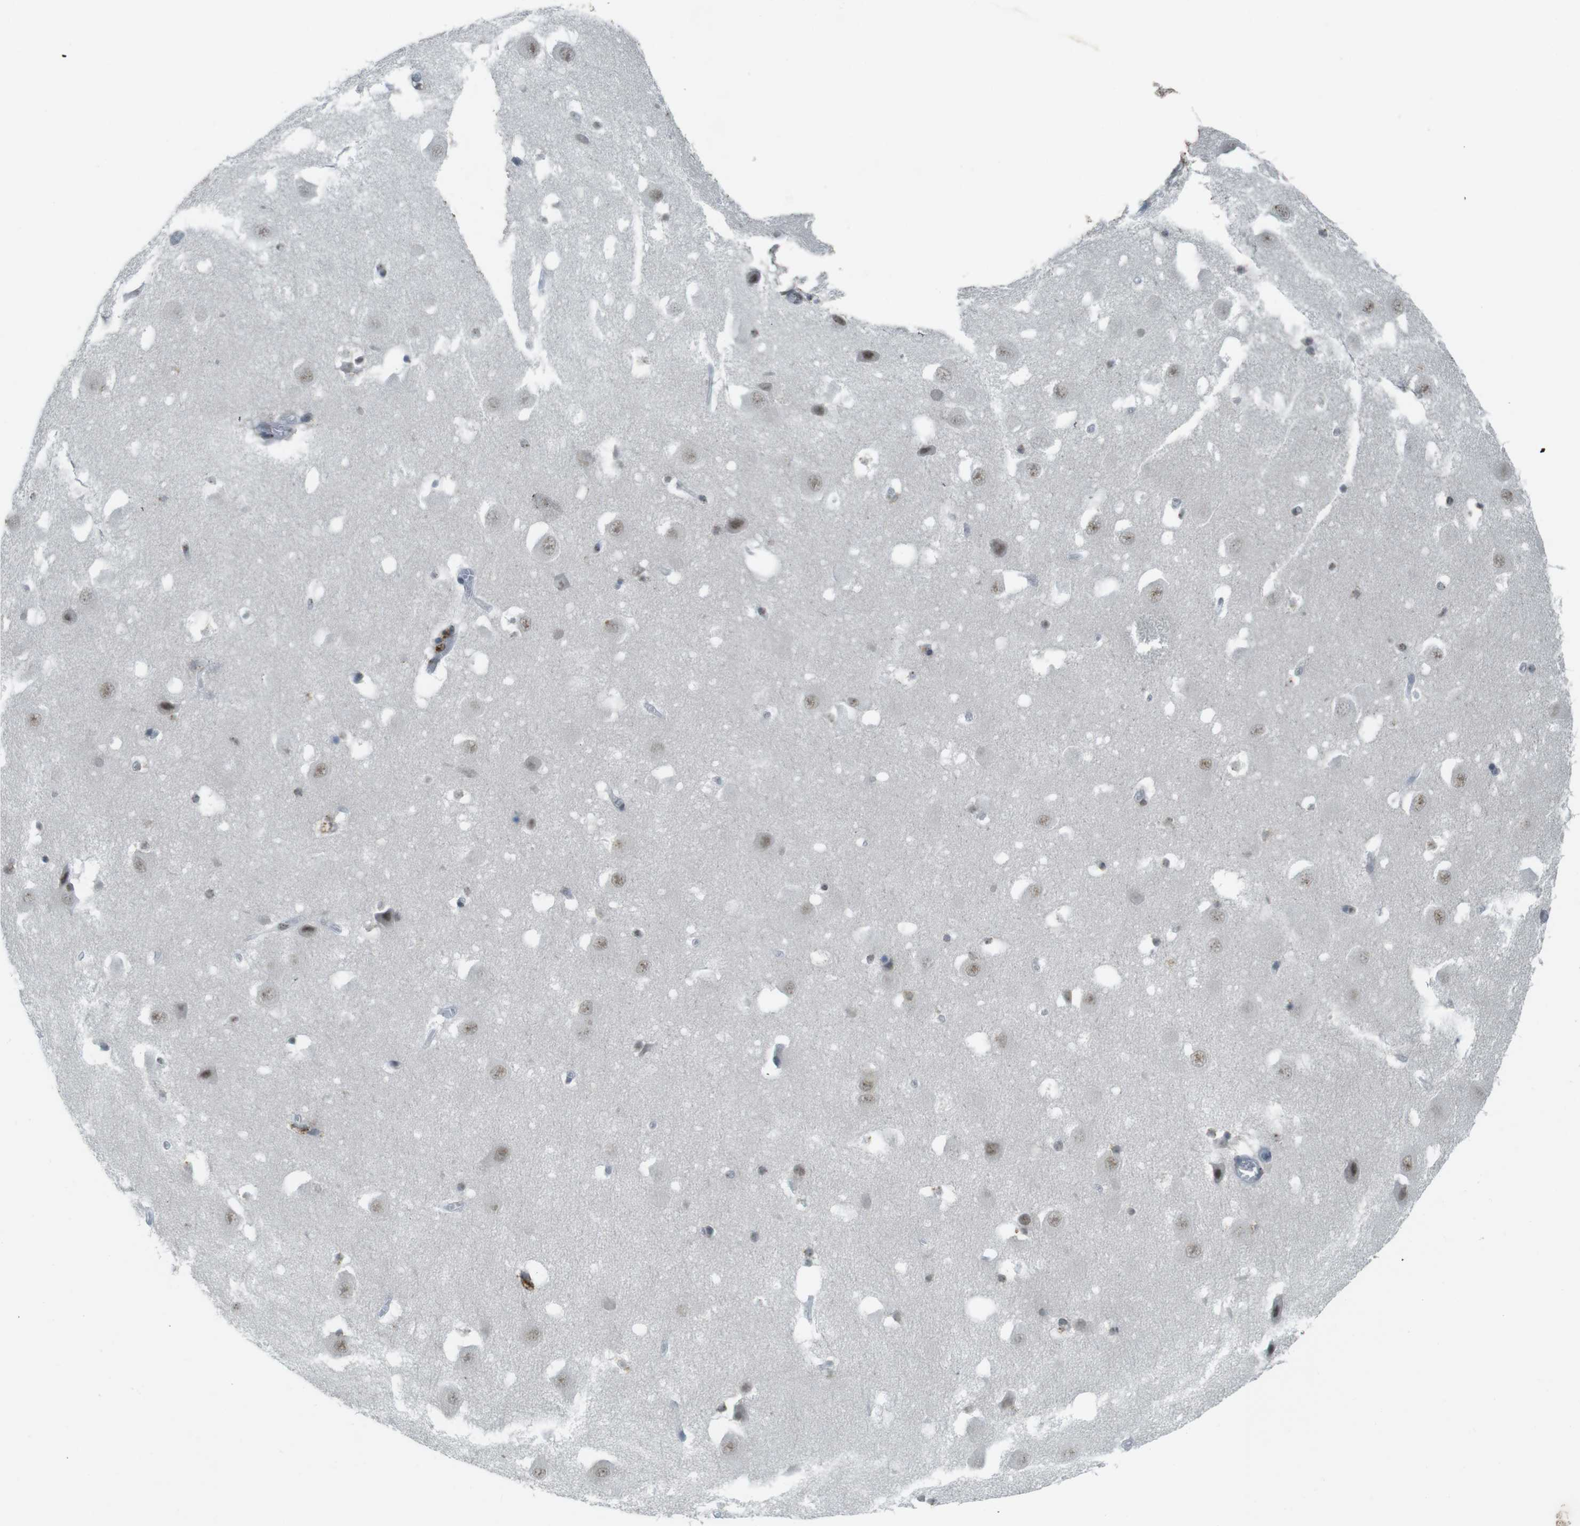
{"staining": {"intensity": "weak", "quantity": "25%-75%", "location": "nuclear"}, "tissue": "hippocampus", "cell_type": "Glial cells", "image_type": "normal", "snomed": [{"axis": "morphology", "description": "Normal tissue, NOS"}, {"axis": "topography", "description": "Hippocampus"}], "caption": "About 25%-75% of glial cells in normal hippocampus display weak nuclear protein staining as visualized by brown immunohistochemical staining.", "gene": "FZD10", "patient": {"sex": "male", "age": 45}}